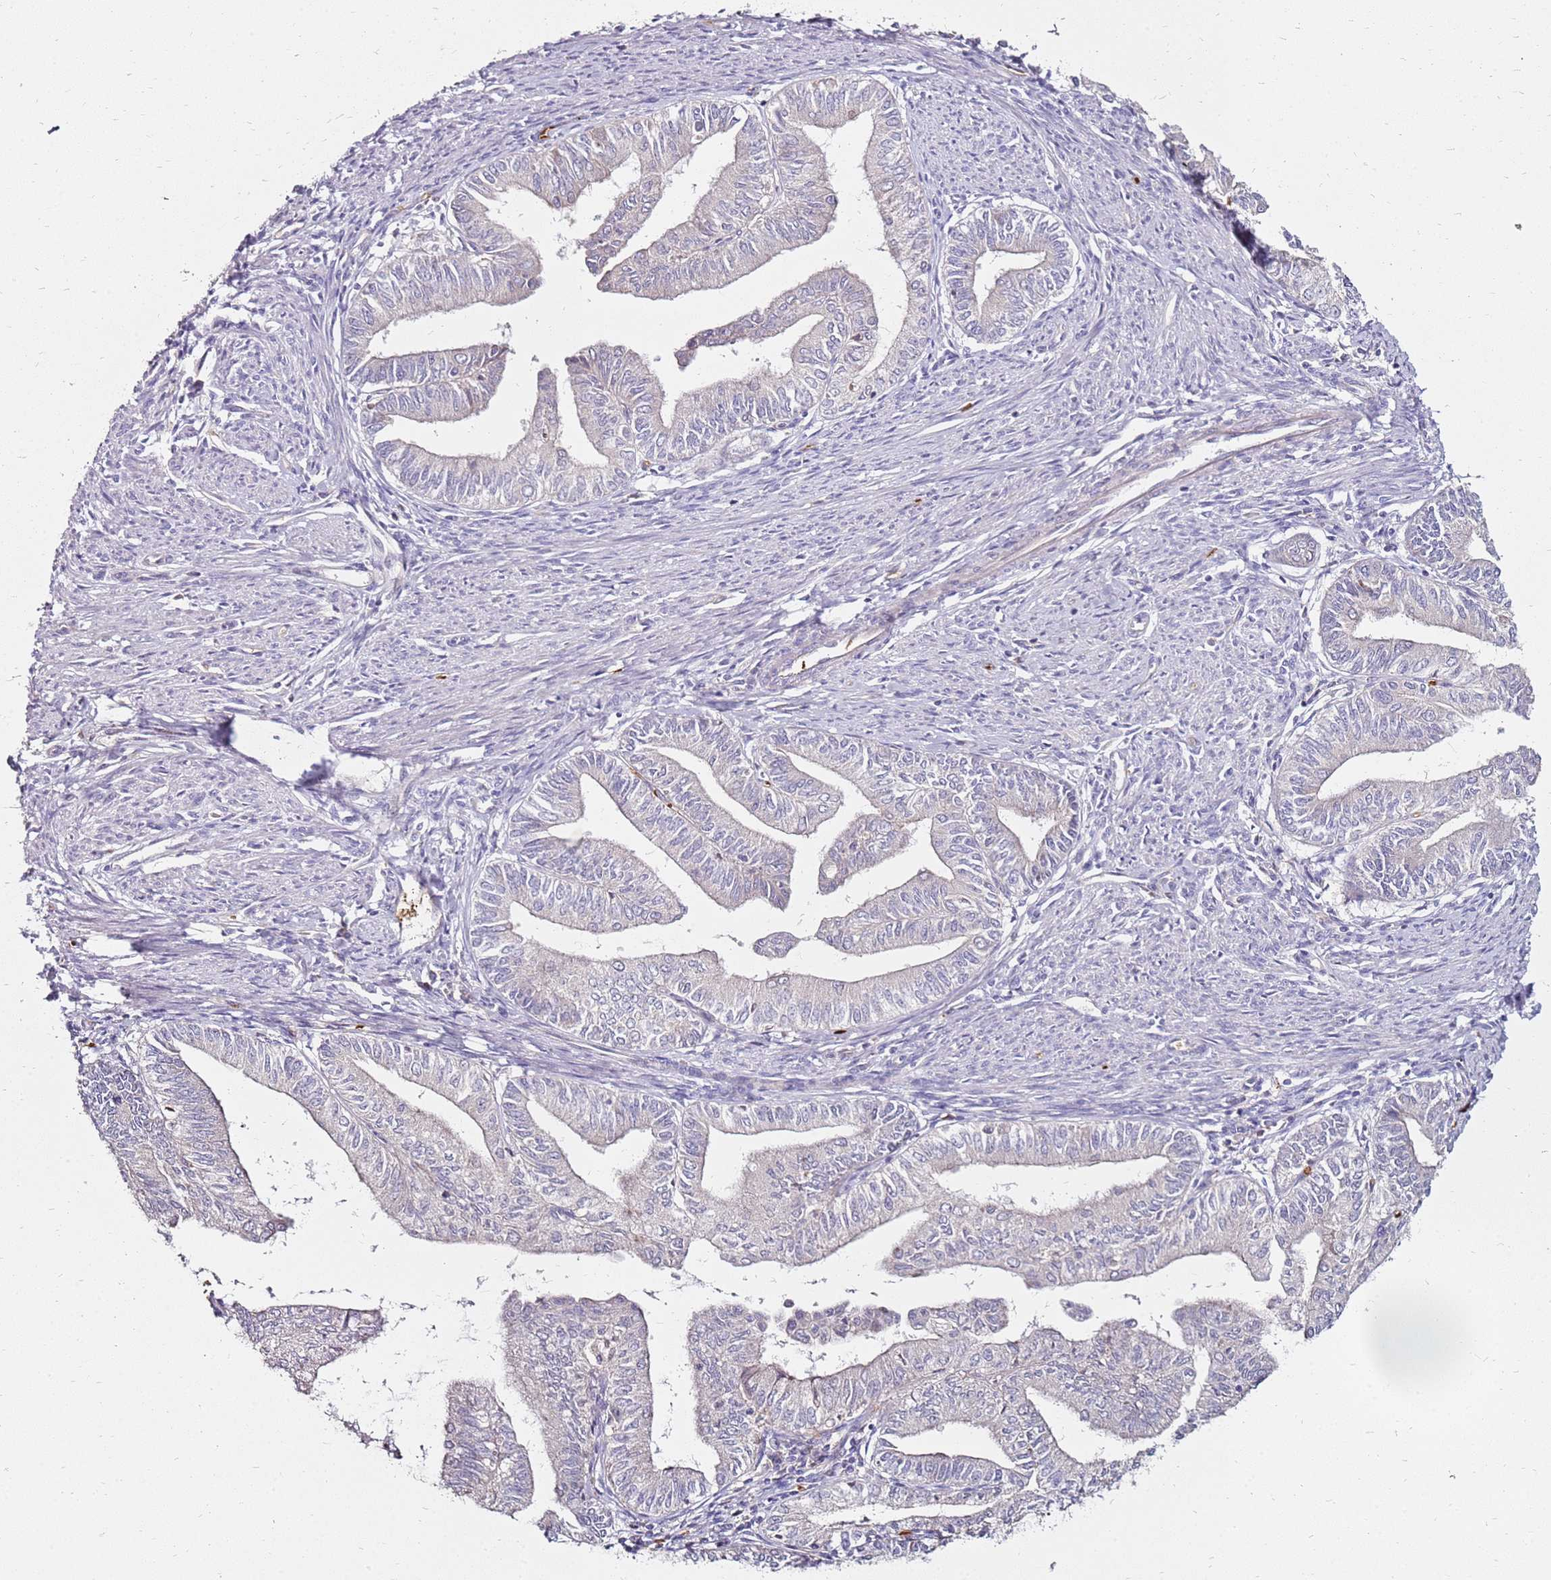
{"staining": {"intensity": "negative", "quantity": "none", "location": "none"}, "tissue": "endometrial cancer", "cell_type": "Tumor cells", "image_type": "cancer", "snomed": [{"axis": "morphology", "description": "Adenocarcinoma, NOS"}, {"axis": "topography", "description": "Endometrium"}], "caption": "This is an immunohistochemistry (IHC) image of human endometrial cancer. There is no positivity in tumor cells.", "gene": "RNF11", "patient": {"sex": "female", "age": 66}}